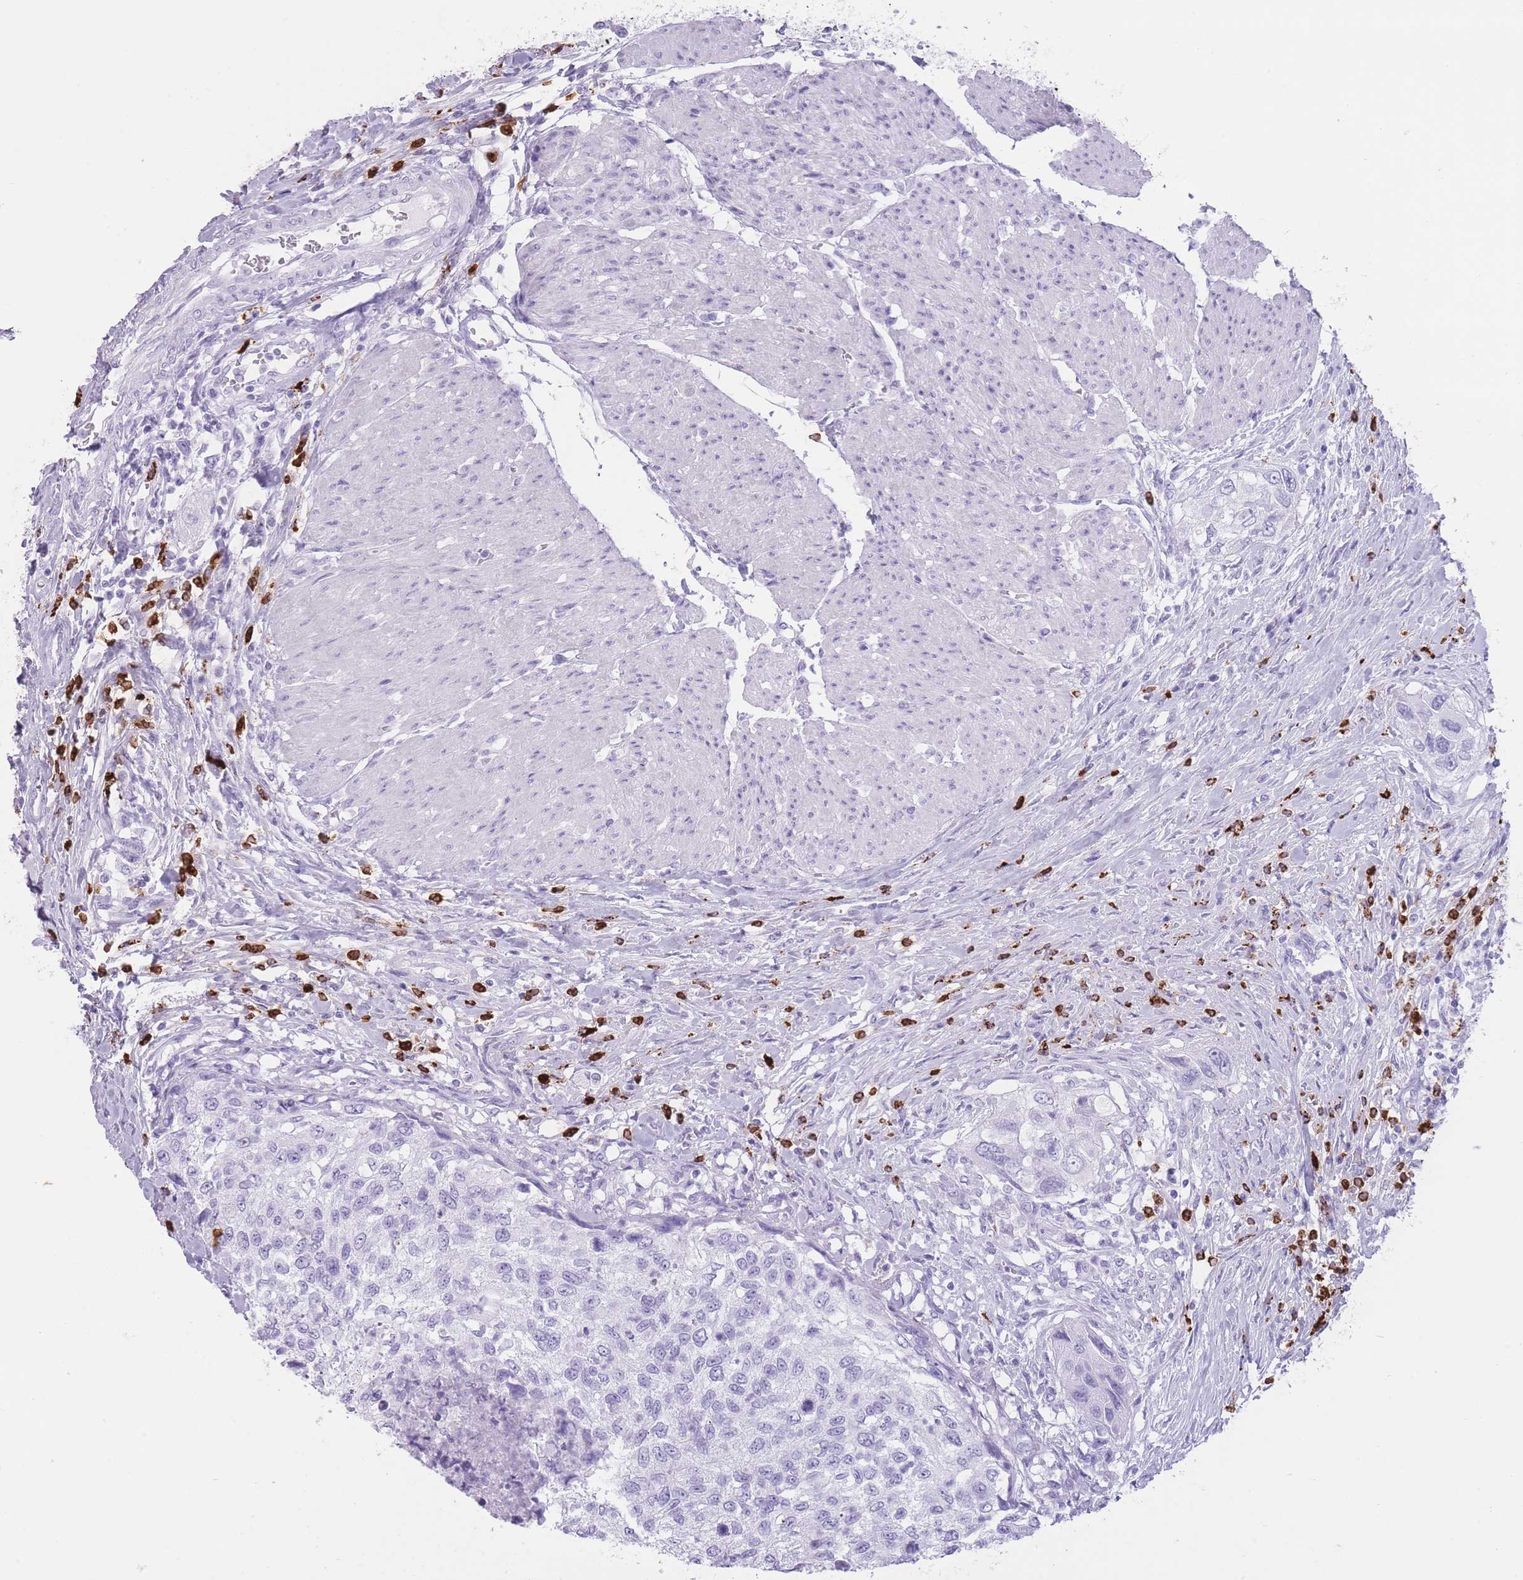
{"staining": {"intensity": "negative", "quantity": "none", "location": "none"}, "tissue": "urothelial cancer", "cell_type": "Tumor cells", "image_type": "cancer", "snomed": [{"axis": "morphology", "description": "Urothelial carcinoma, High grade"}, {"axis": "topography", "description": "Urinary bladder"}], "caption": "Immunohistochemical staining of human urothelial carcinoma (high-grade) displays no significant expression in tumor cells.", "gene": "OR4F21", "patient": {"sex": "female", "age": 60}}